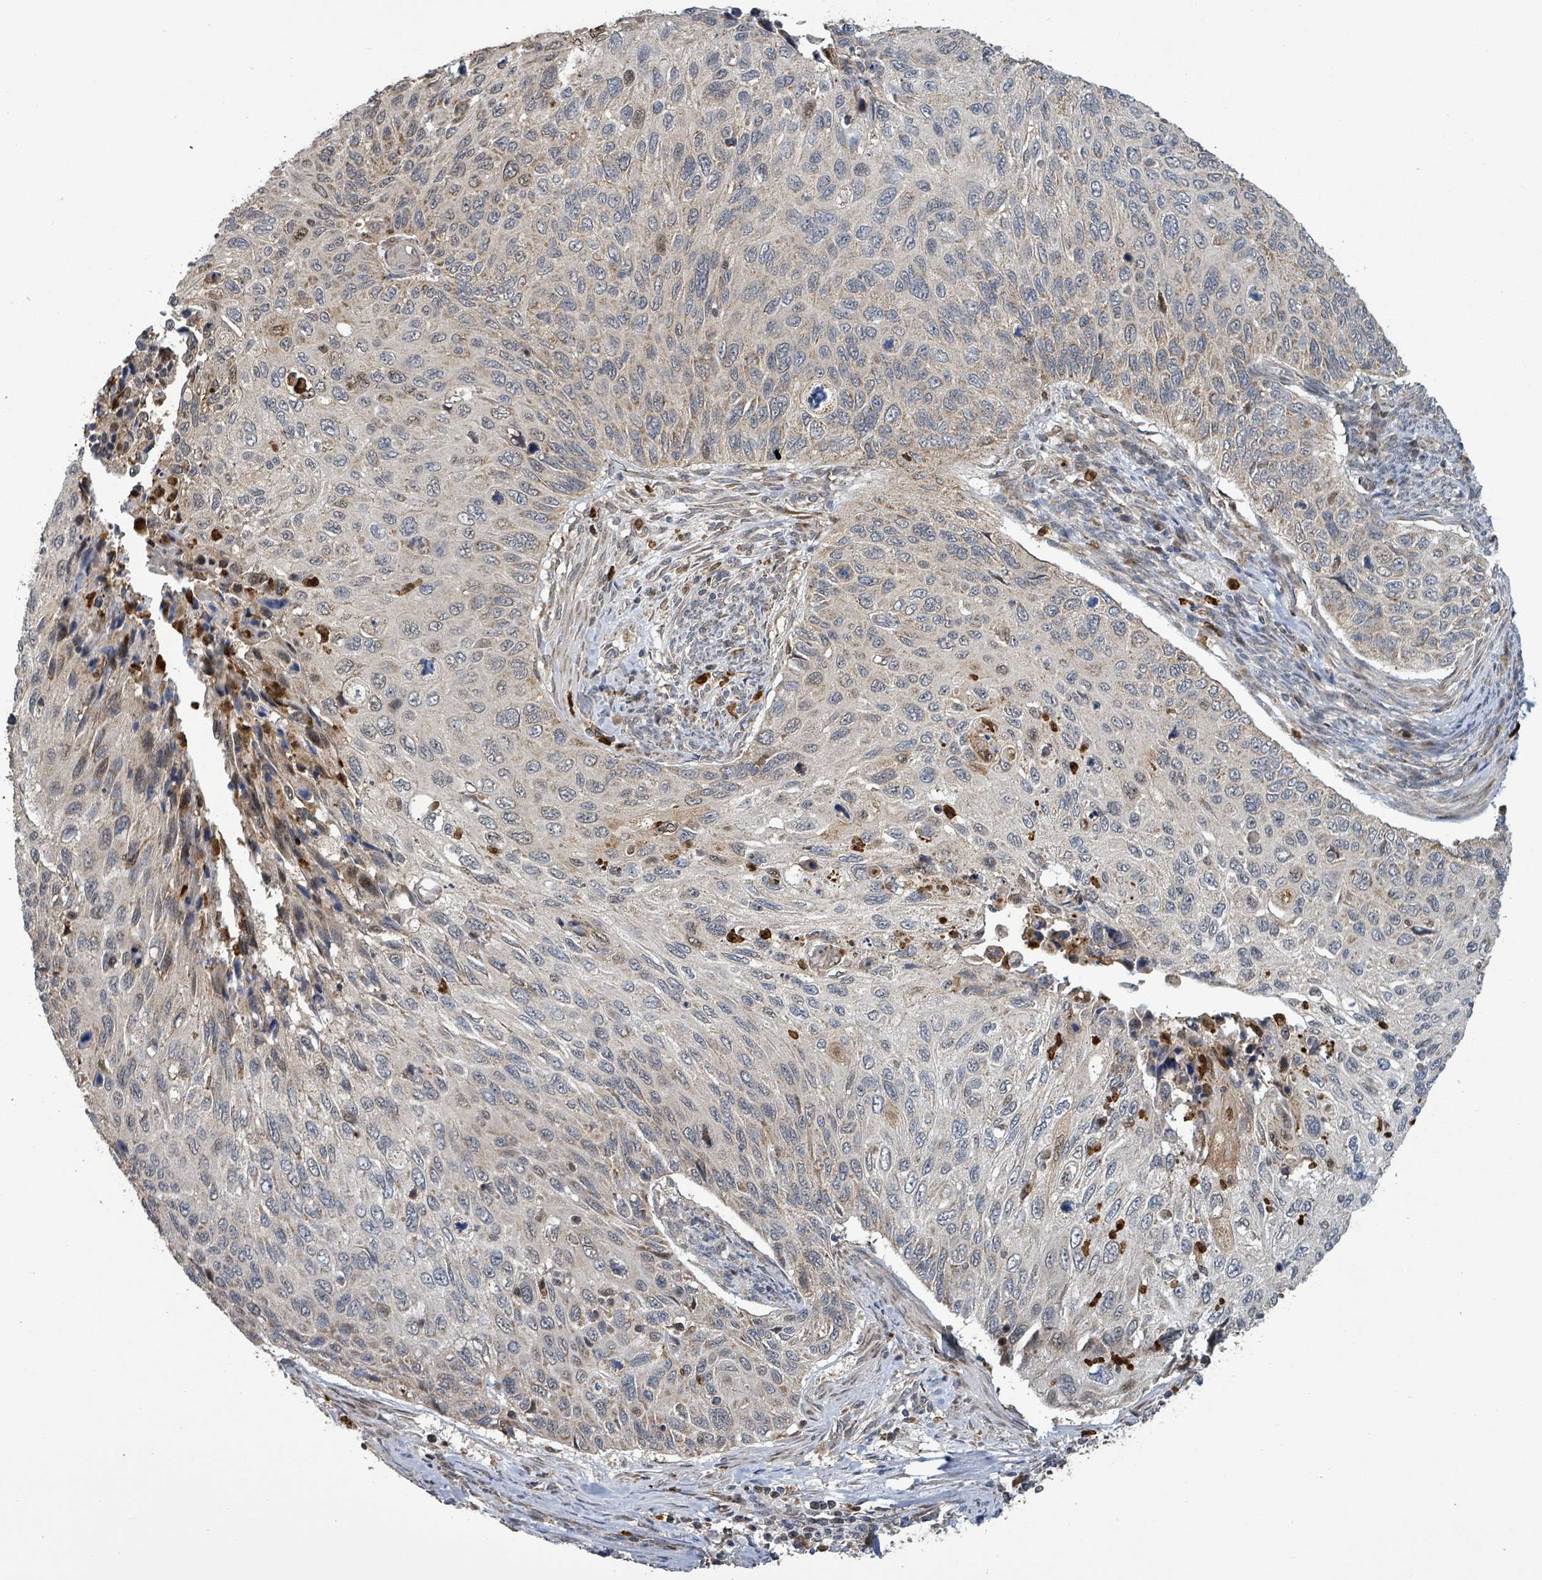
{"staining": {"intensity": "negative", "quantity": "none", "location": "none"}, "tissue": "cervical cancer", "cell_type": "Tumor cells", "image_type": "cancer", "snomed": [{"axis": "morphology", "description": "Squamous cell carcinoma, NOS"}, {"axis": "topography", "description": "Cervix"}], "caption": "Tumor cells show no significant protein expression in cervical squamous cell carcinoma.", "gene": "COQ6", "patient": {"sex": "female", "age": 70}}